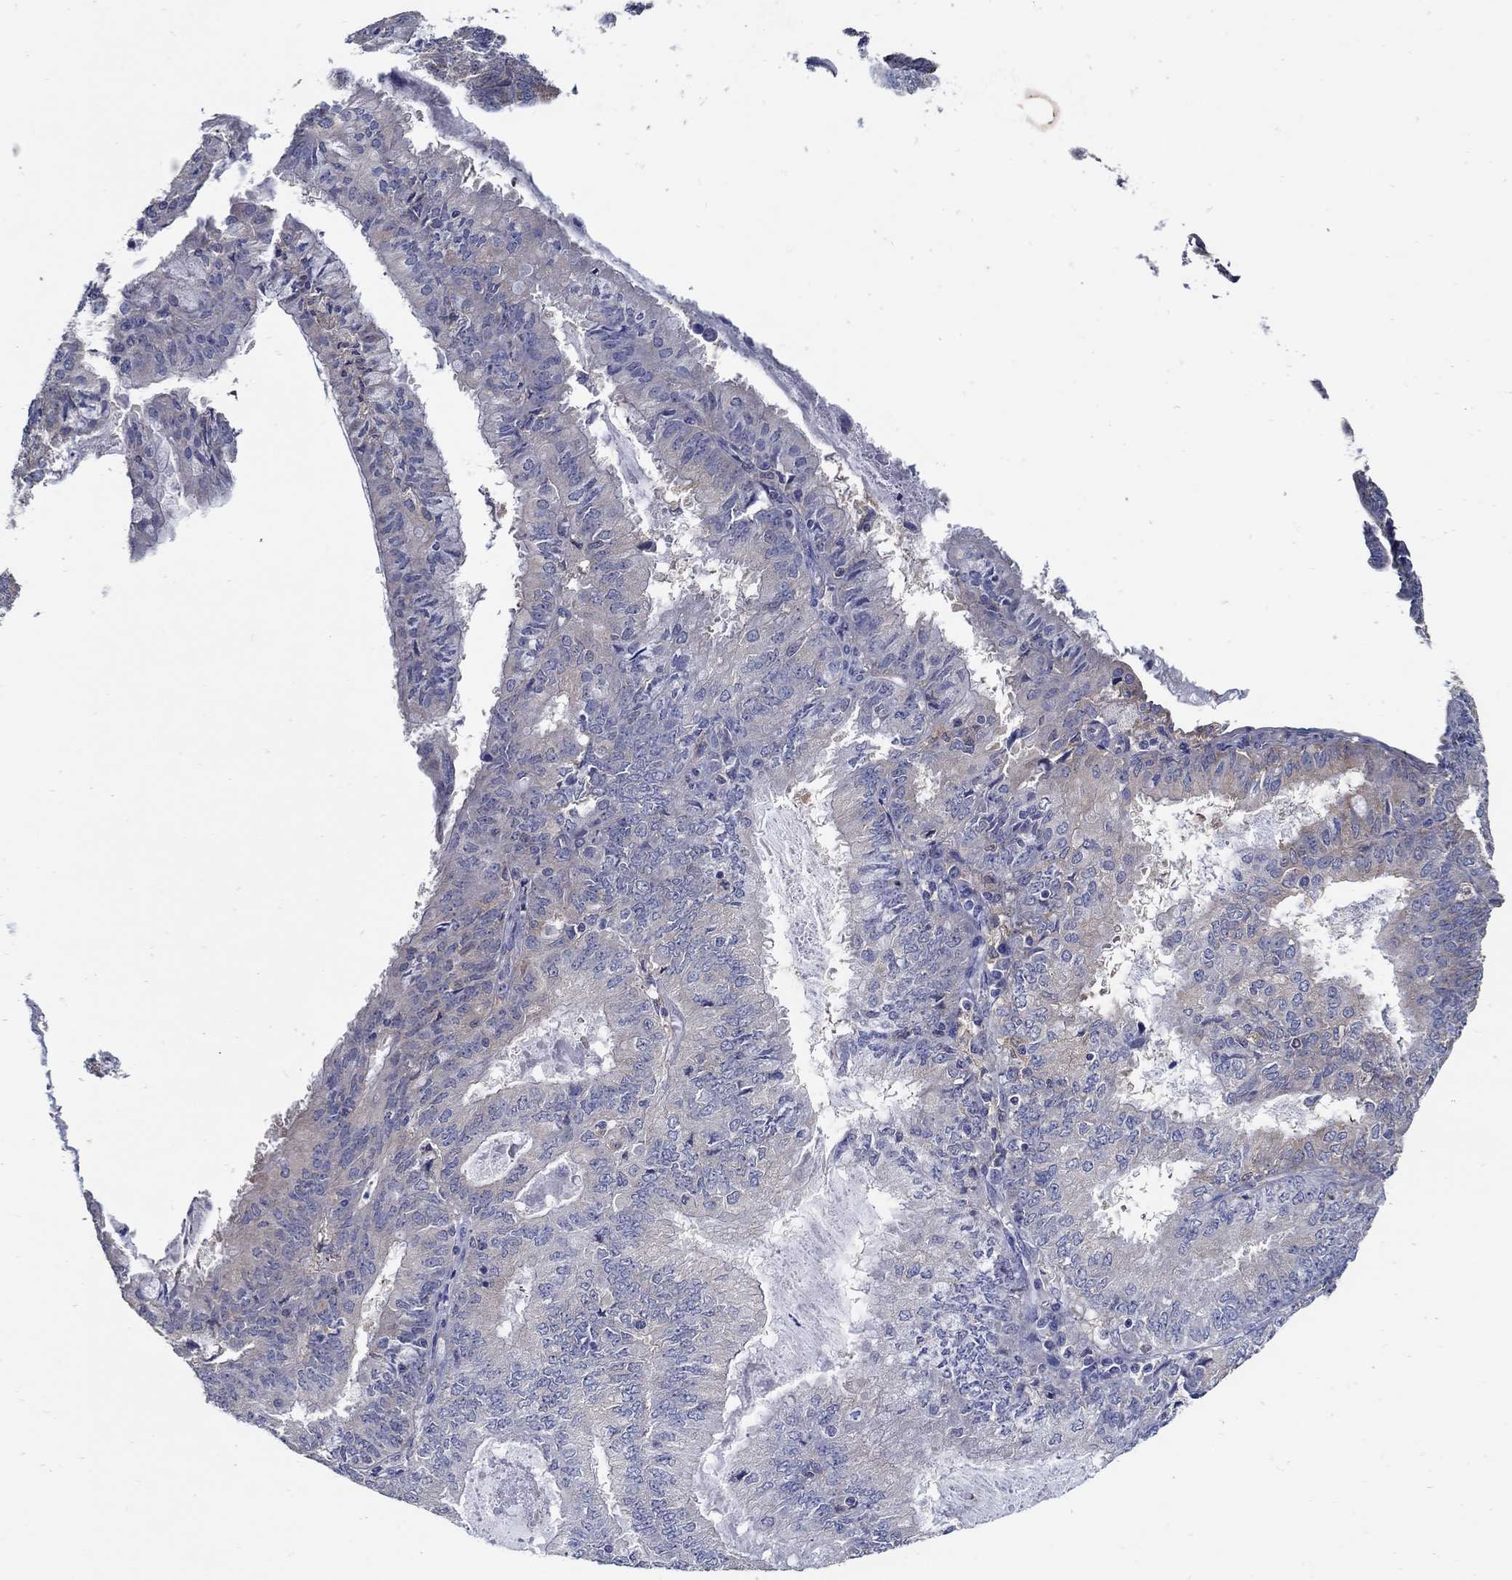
{"staining": {"intensity": "negative", "quantity": "none", "location": "none"}, "tissue": "endometrial cancer", "cell_type": "Tumor cells", "image_type": "cancer", "snomed": [{"axis": "morphology", "description": "Adenocarcinoma, NOS"}, {"axis": "topography", "description": "Endometrium"}], "caption": "A photomicrograph of adenocarcinoma (endometrial) stained for a protein reveals no brown staining in tumor cells.", "gene": "MTHFR", "patient": {"sex": "female", "age": 57}}